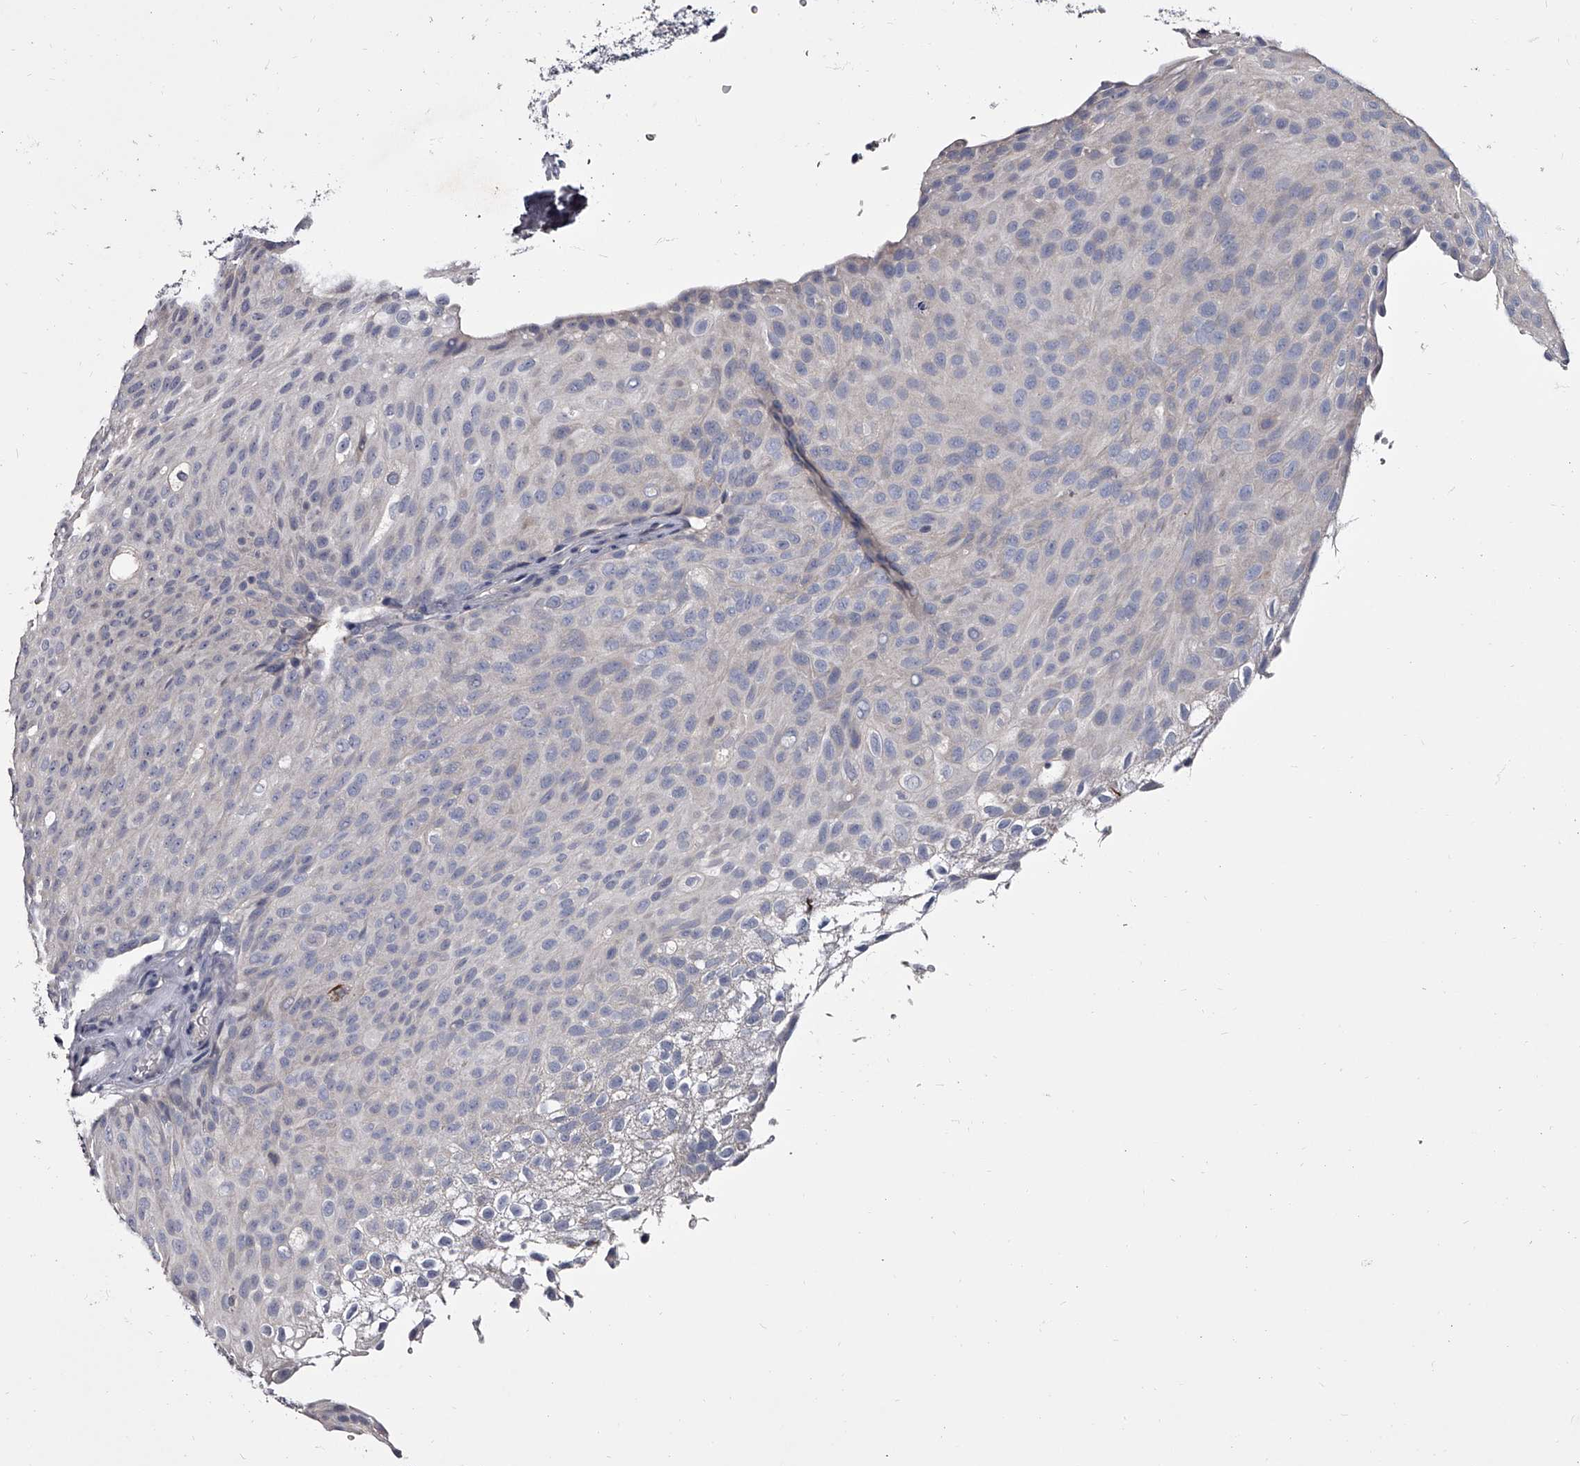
{"staining": {"intensity": "negative", "quantity": "none", "location": "none"}, "tissue": "urothelial cancer", "cell_type": "Tumor cells", "image_type": "cancer", "snomed": [{"axis": "morphology", "description": "Urothelial carcinoma, Low grade"}, {"axis": "topography", "description": "Urinary bladder"}], "caption": "An IHC image of urothelial cancer is shown. There is no staining in tumor cells of urothelial cancer.", "gene": "GAPVD1", "patient": {"sex": "male", "age": 78}}